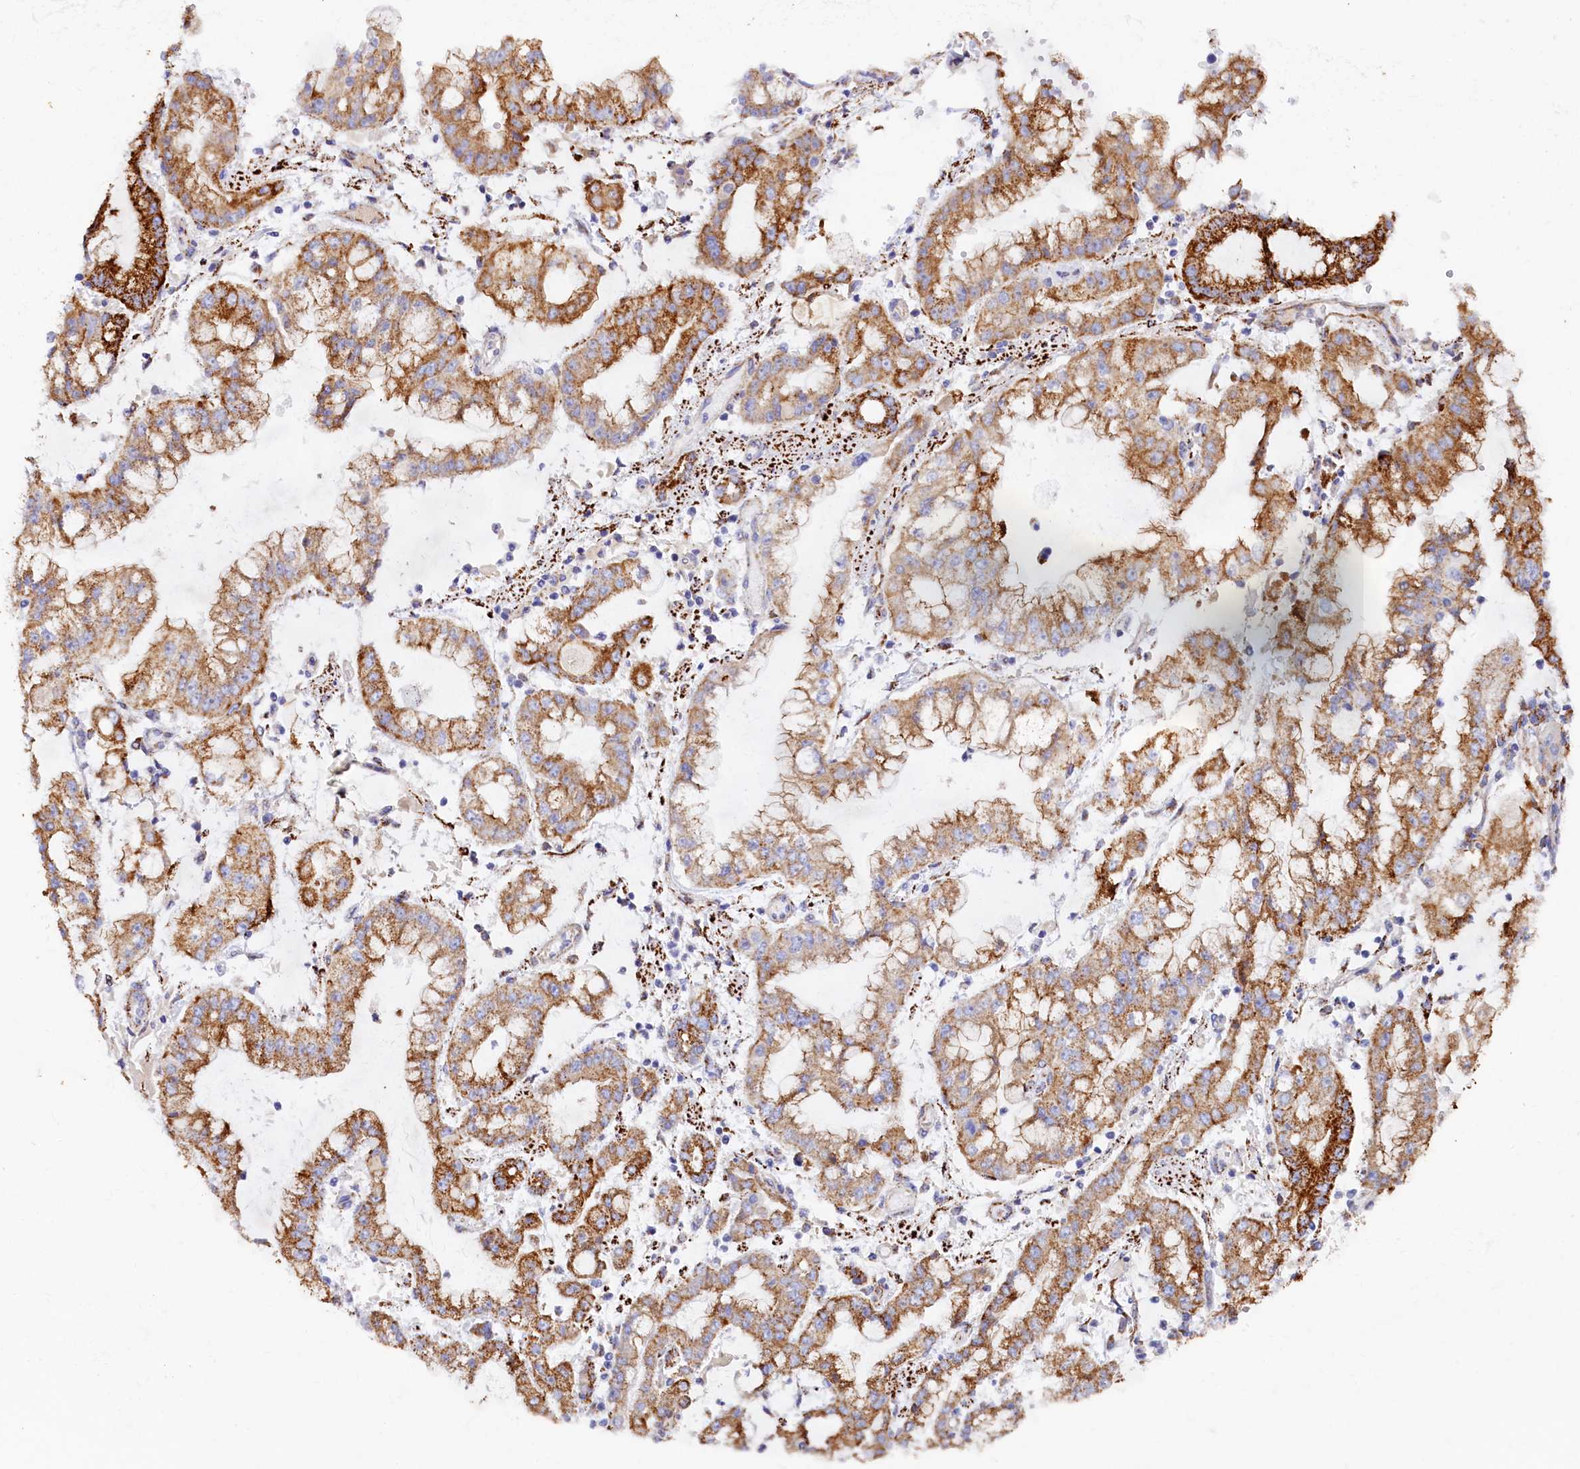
{"staining": {"intensity": "strong", "quantity": ">75%", "location": "cytoplasmic/membranous"}, "tissue": "stomach cancer", "cell_type": "Tumor cells", "image_type": "cancer", "snomed": [{"axis": "morphology", "description": "Adenocarcinoma, NOS"}, {"axis": "topography", "description": "Stomach"}], "caption": "Strong cytoplasmic/membranous protein positivity is appreciated in approximately >75% of tumor cells in adenocarcinoma (stomach).", "gene": "AKTIP", "patient": {"sex": "male", "age": 76}}